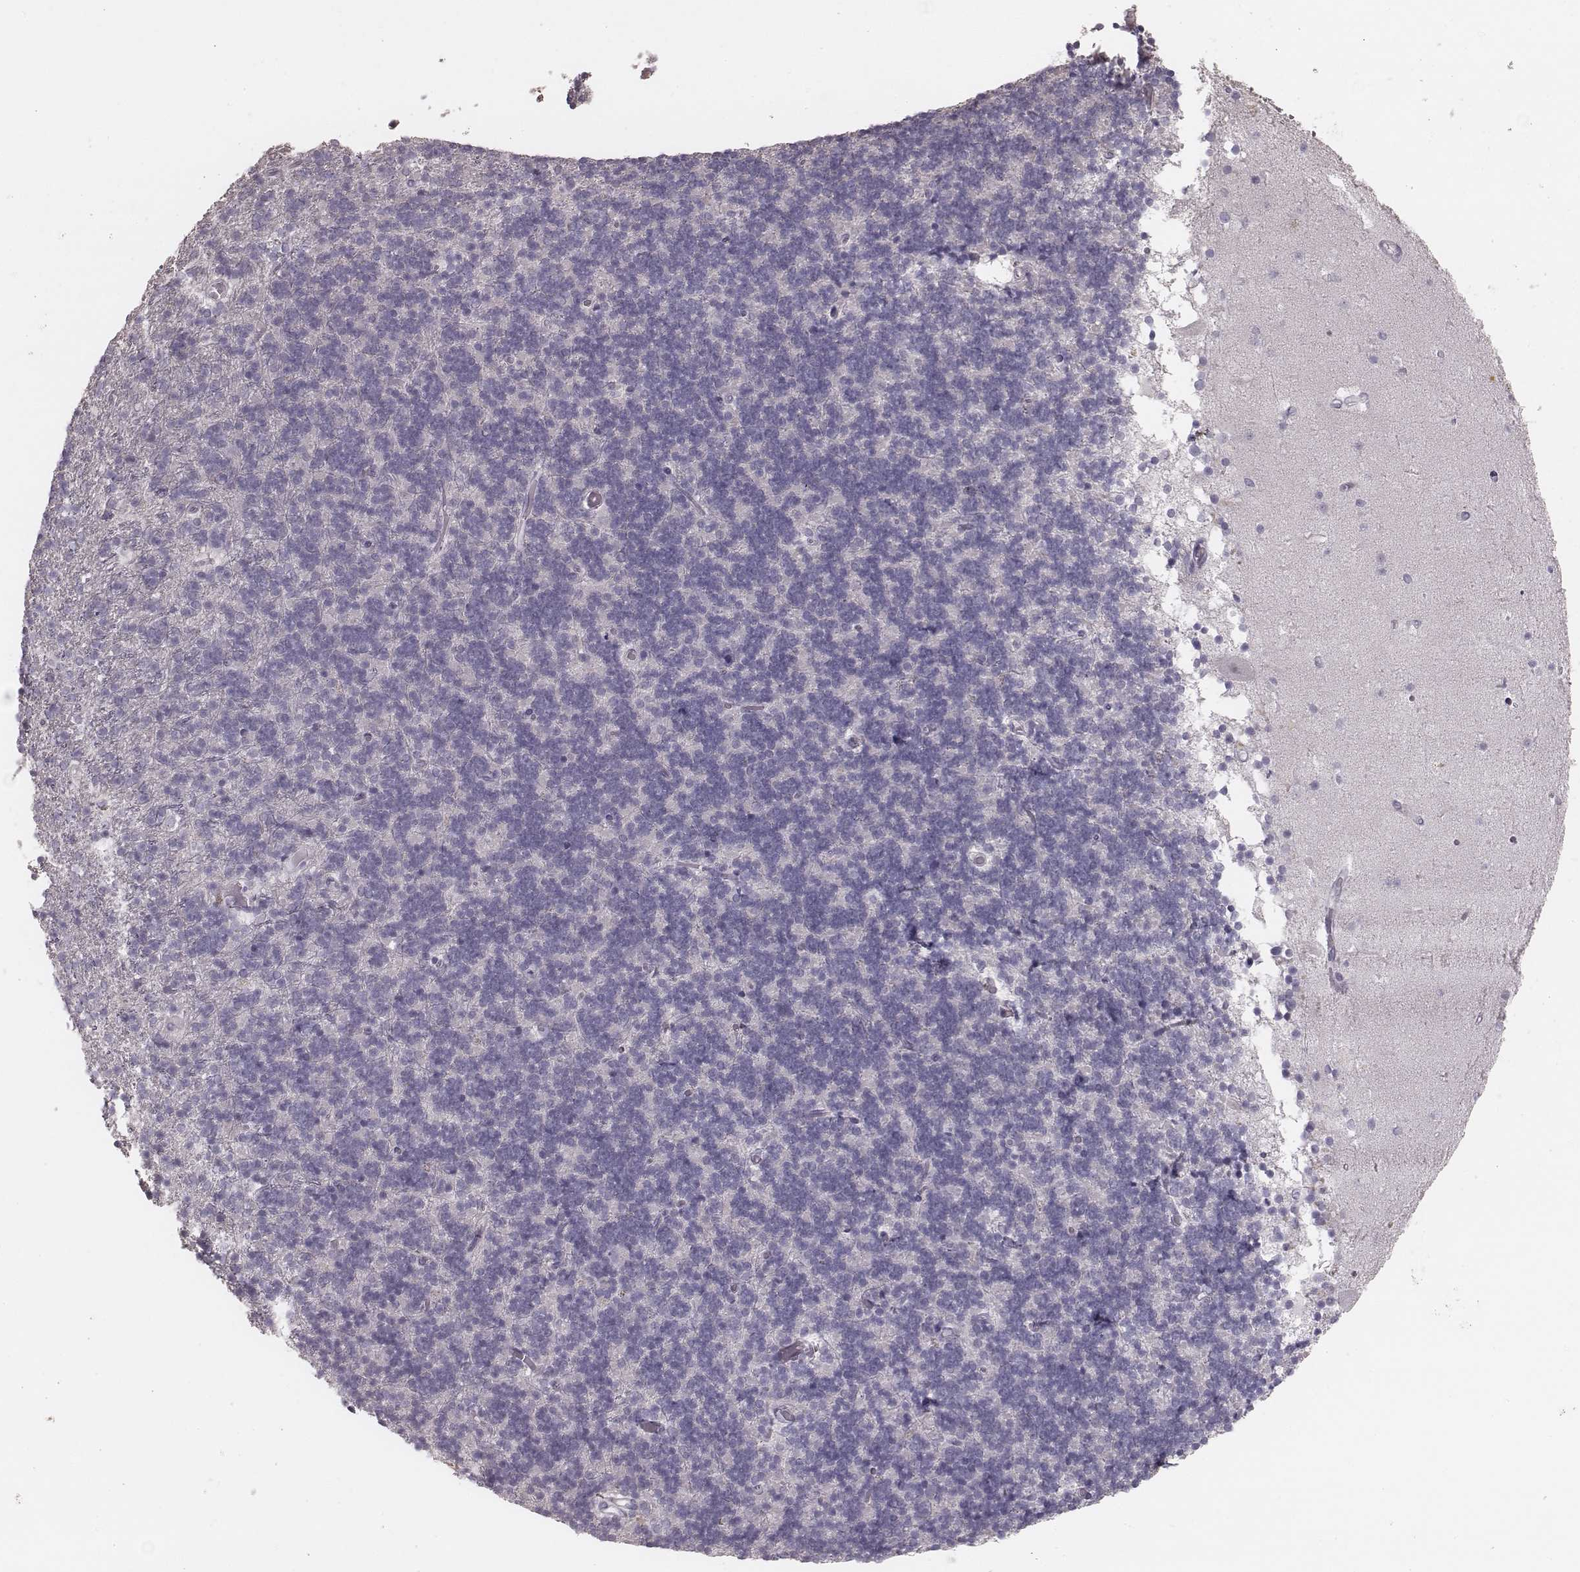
{"staining": {"intensity": "negative", "quantity": "none", "location": "none"}, "tissue": "cerebellum", "cell_type": "Cells in granular layer", "image_type": "normal", "snomed": [{"axis": "morphology", "description": "Normal tissue, NOS"}, {"axis": "topography", "description": "Cerebellum"}], "caption": "Immunohistochemistry (IHC) micrograph of normal cerebellum: human cerebellum stained with DAB (3,3'-diaminobenzidine) demonstrates no significant protein positivity in cells in granular layer. (IHC, brightfield microscopy, high magnification).", "gene": "ZP4", "patient": {"sex": "male", "age": 70}}